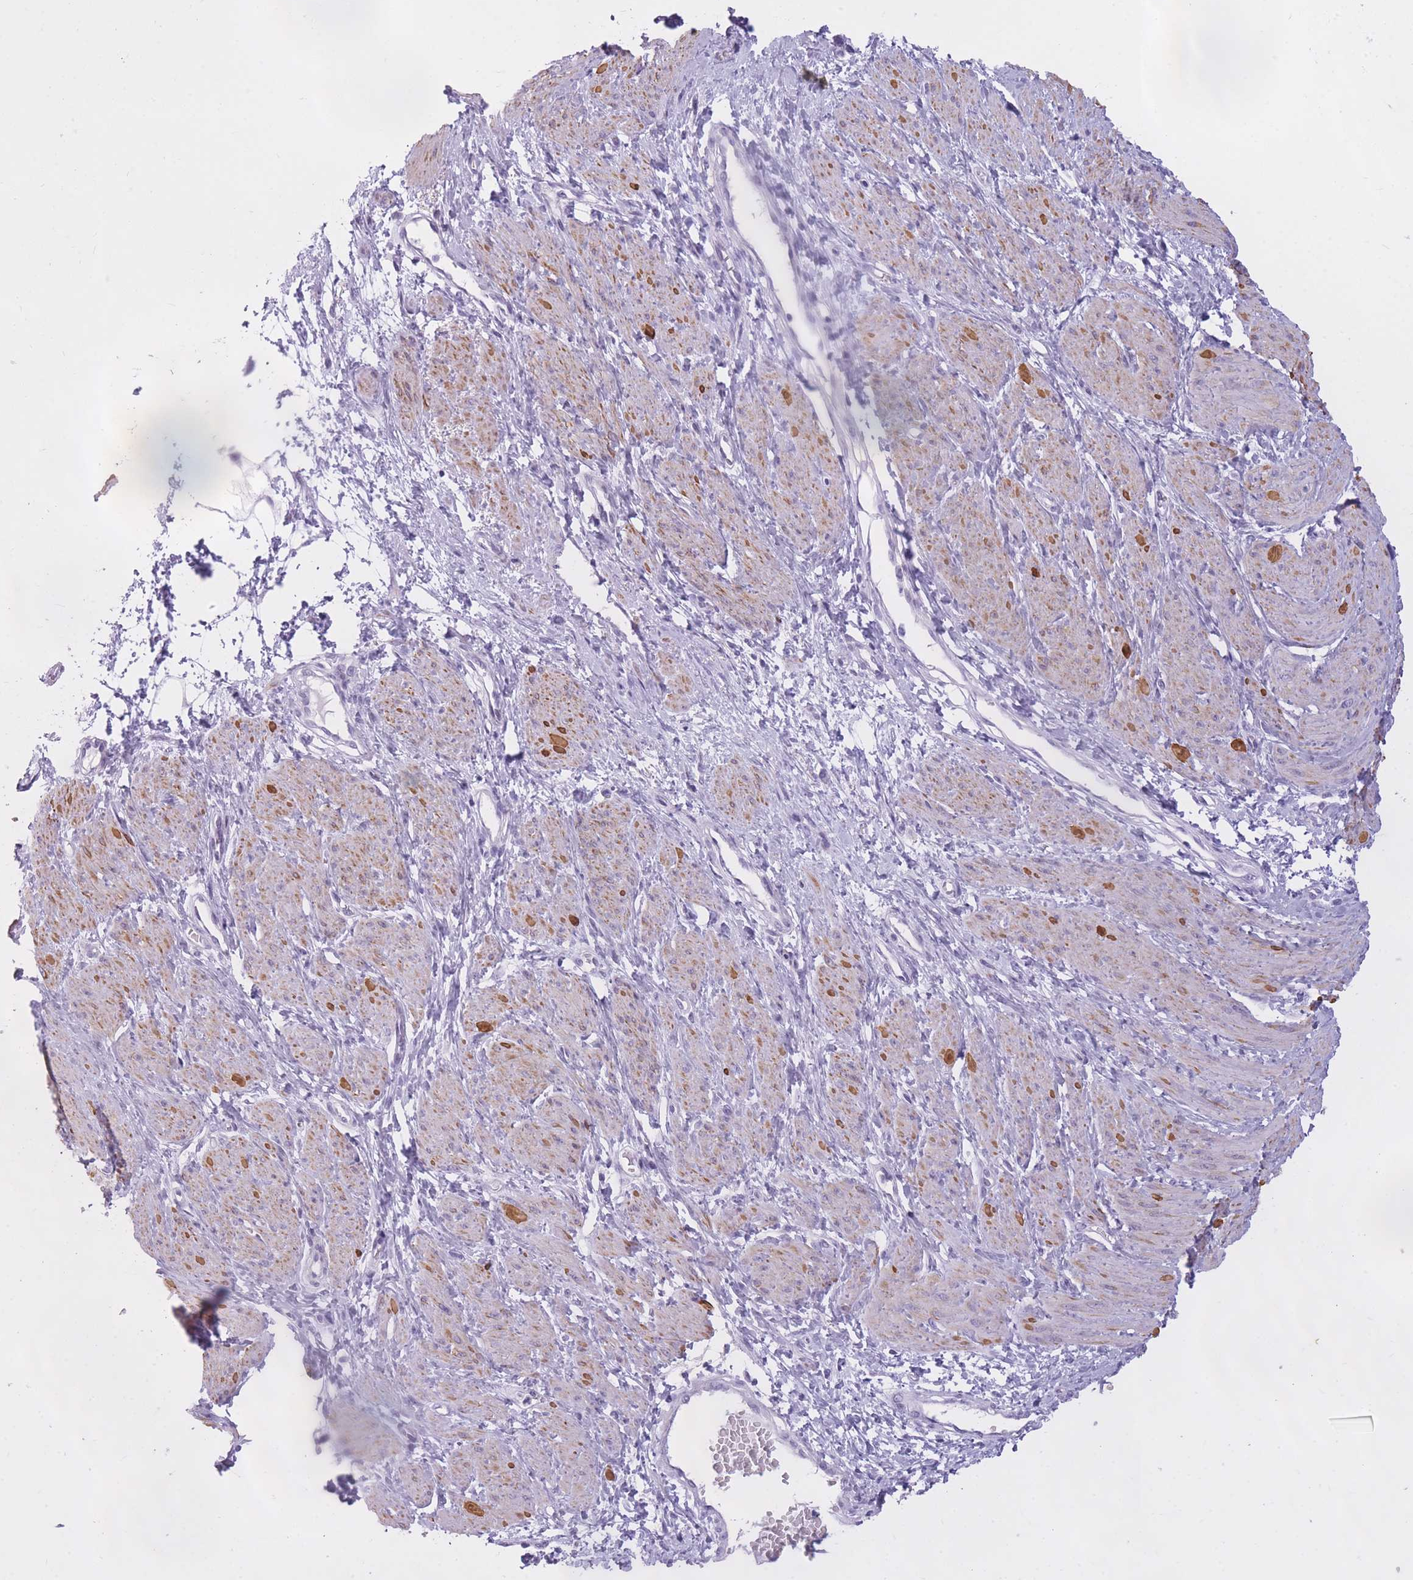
{"staining": {"intensity": "moderate", "quantity": "25%-75%", "location": "cytoplasmic/membranous"}, "tissue": "smooth muscle", "cell_type": "Smooth muscle cells", "image_type": "normal", "snomed": [{"axis": "morphology", "description": "Normal tissue, NOS"}, {"axis": "topography", "description": "Smooth muscle"}, {"axis": "topography", "description": "Uterus"}], "caption": "Immunohistochemistry (IHC) of unremarkable human smooth muscle reveals medium levels of moderate cytoplasmic/membranous expression in about 25%-75% of smooth muscle cells.", "gene": "GOLGA6A", "patient": {"sex": "female", "age": 39}}